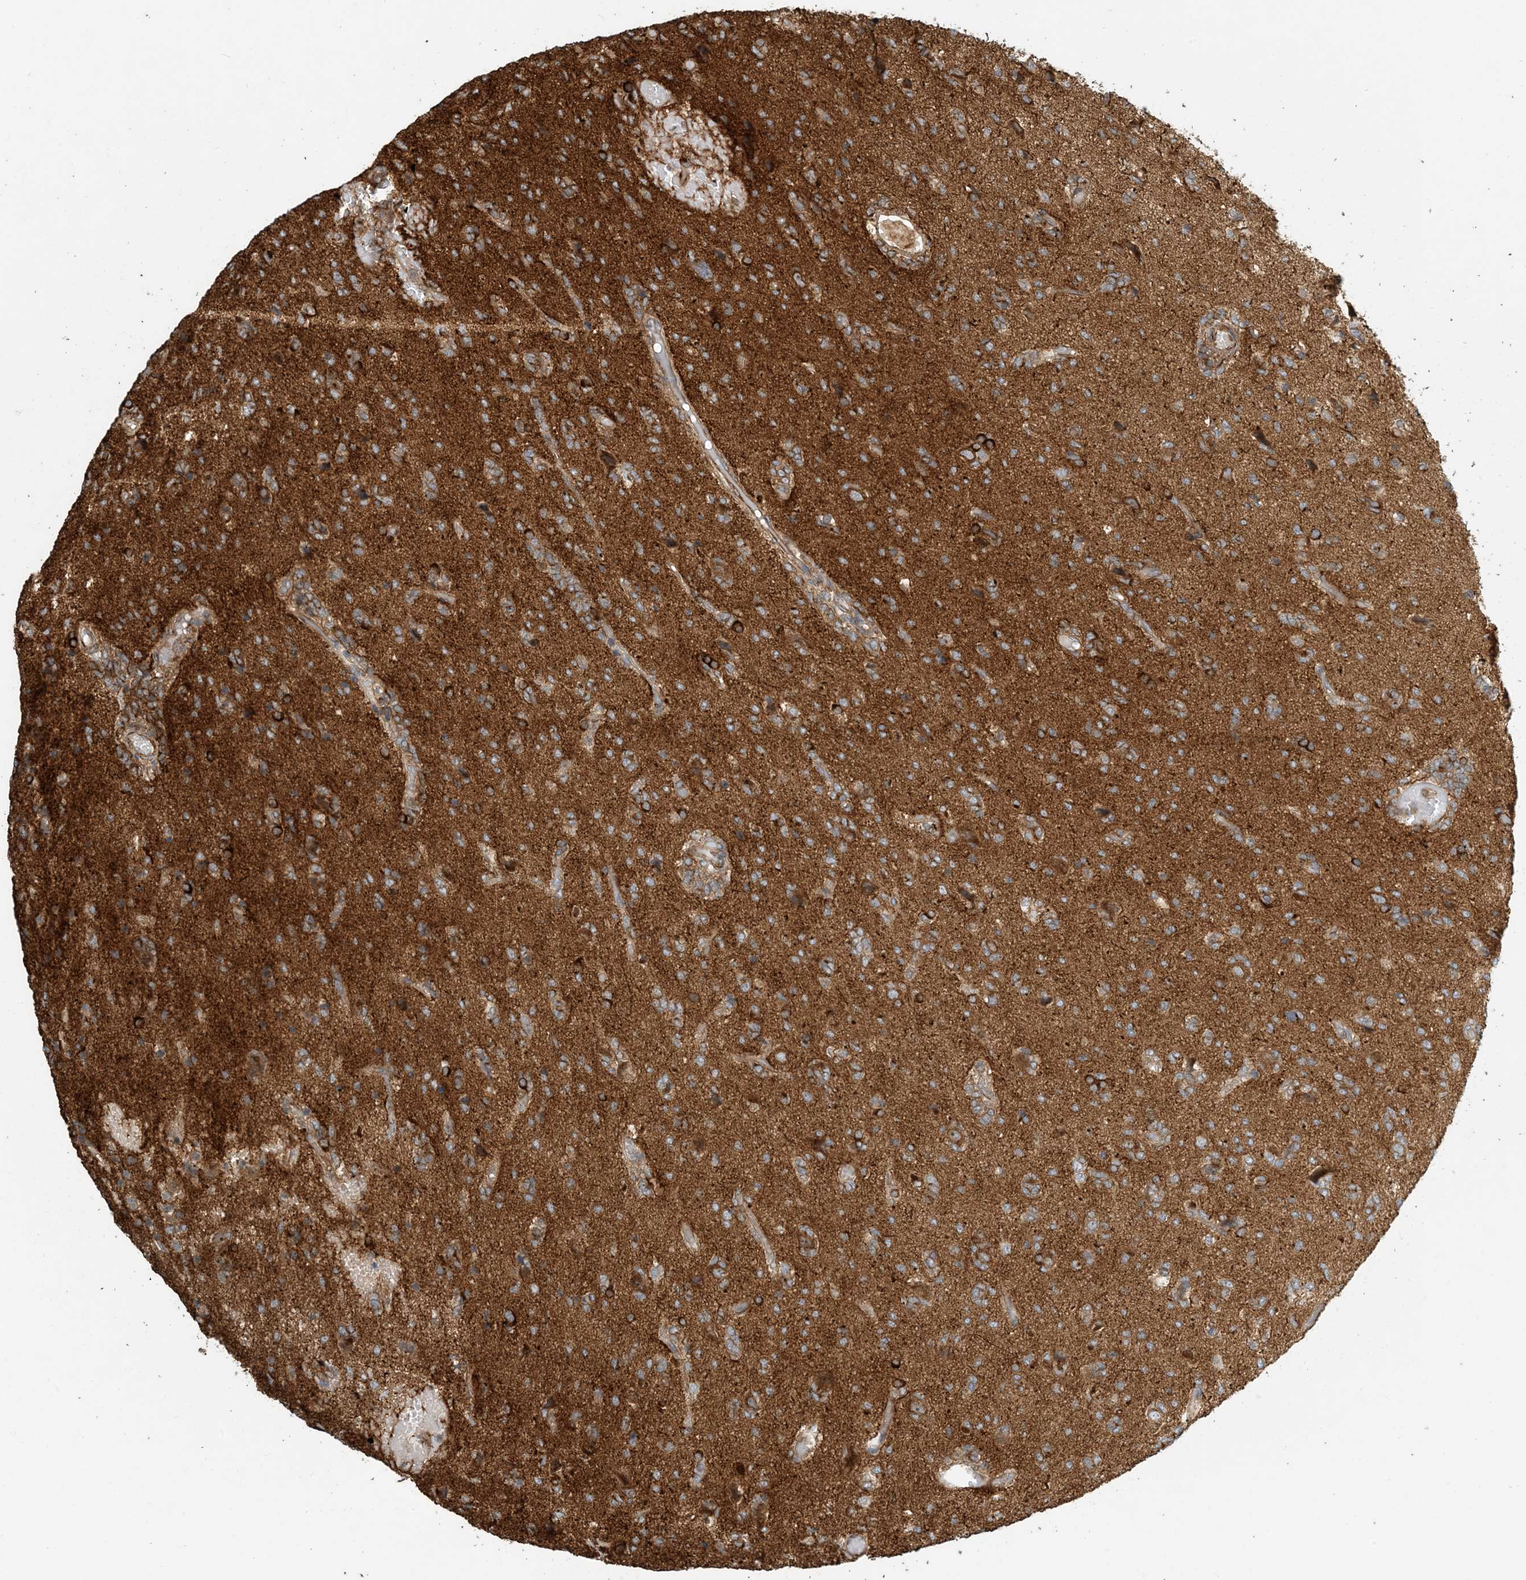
{"staining": {"intensity": "moderate", "quantity": "25%-75%", "location": "cytoplasmic/membranous"}, "tissue": "glioma", "cell_type": "Tumor cells", "image_type": "cancer", "snomed": [{"axis": "morphology", "description": "Glioma, malignant, High grade"}, {"axis": "topography", "description": "Brain"}], "caption": "The micrograph shows staining of glioma, revealing moderate cytoplasmic/membranous protein positivity (brown color) within tumor cells.", "gene": "ZBTB3", "patient": {"sex": "female", "age": 59}}